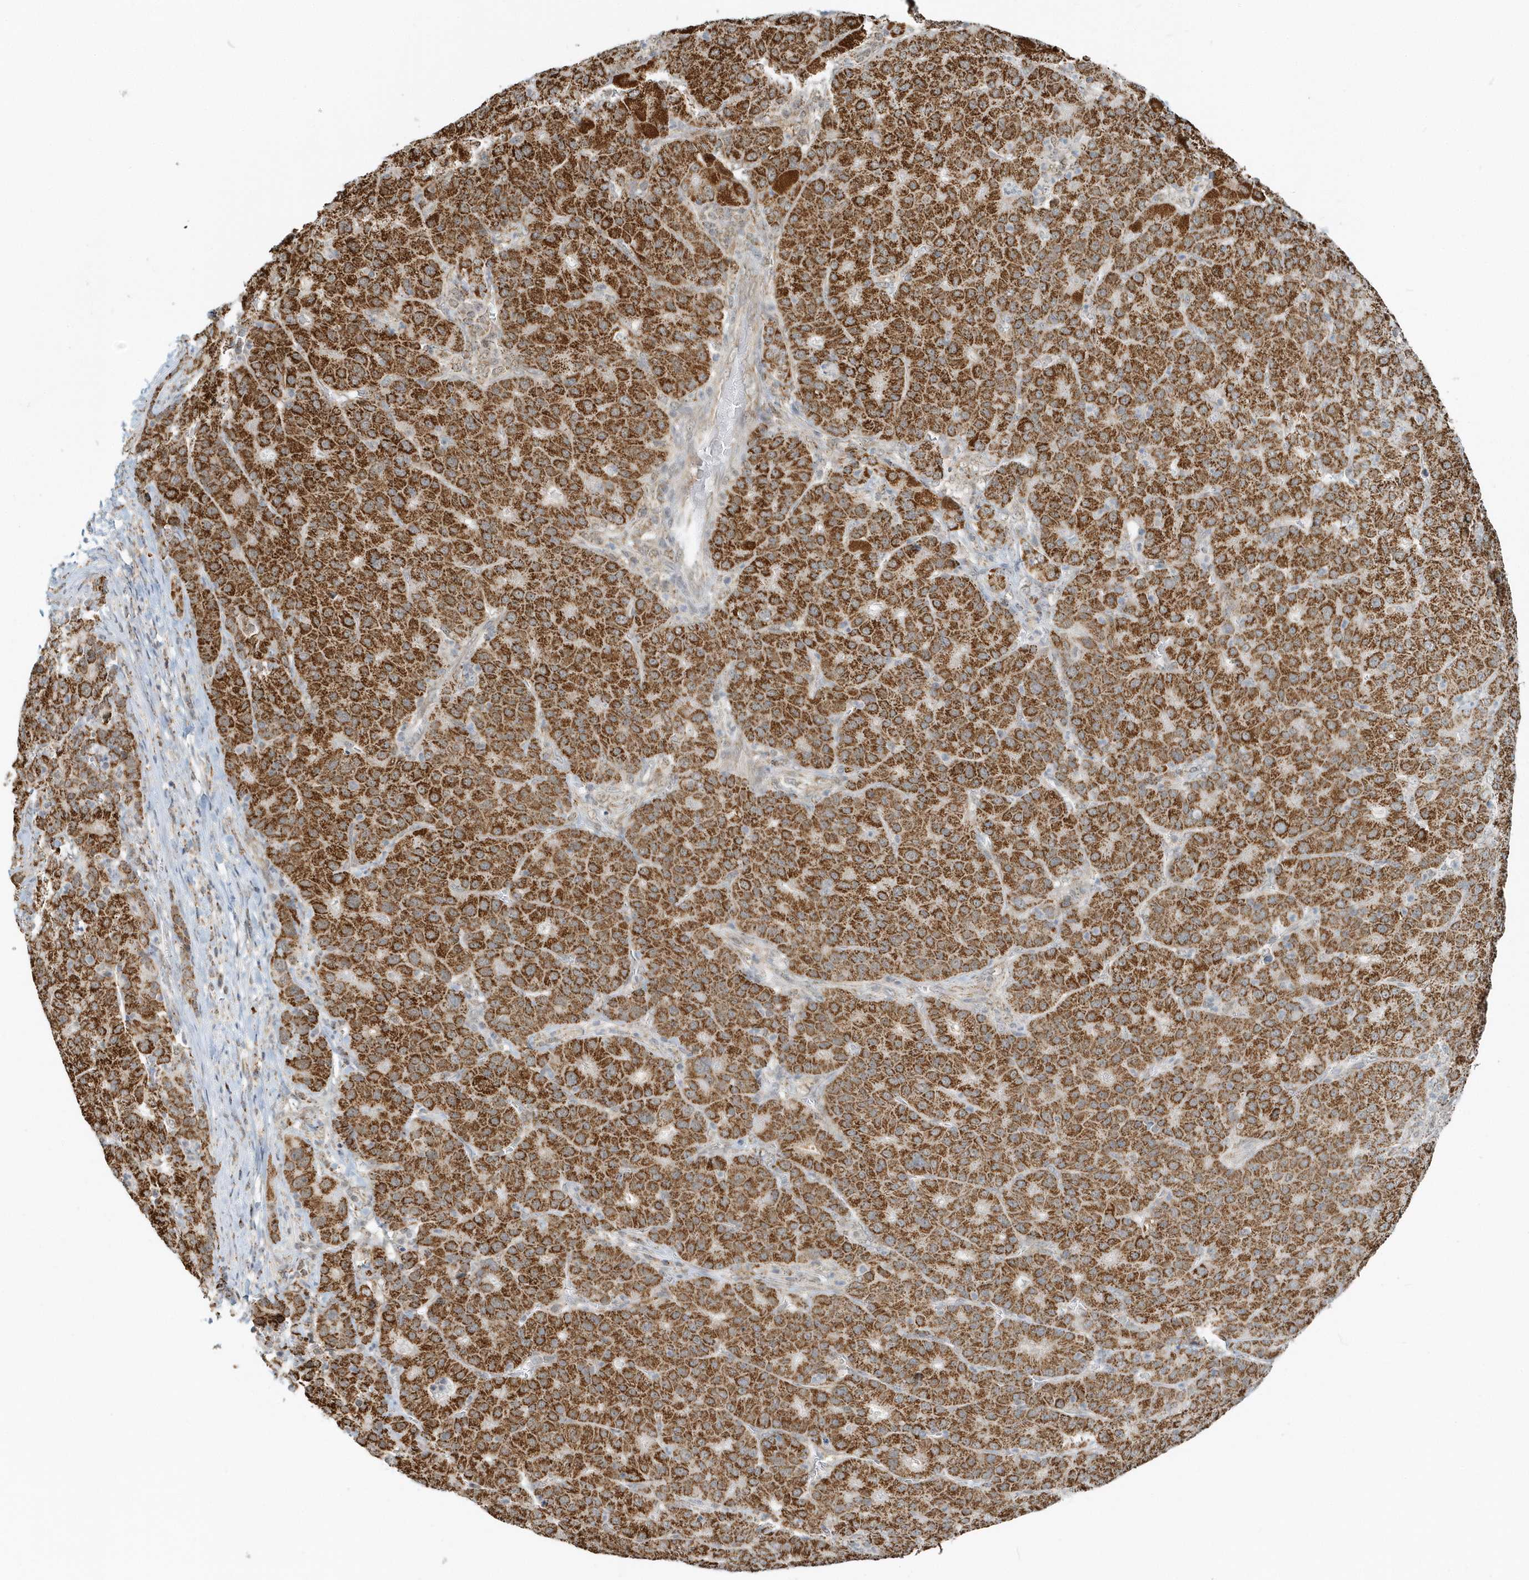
{"staining": {"intensity": "strong", "quantity": ">75%", "location": "cytoplasmic/membranous"}, "tissue": "liver cancer", "cell_type": "Tumor cells", "image_type": "cancer", "snomed": [{"axis": "morphology", "description": "Carcinoma, Hepatocellular, NOS"}, {"axis": "topography", "description": "Liver"}], "caption": "Brown immunohistochemical staining in liver cancer shows strong cytoplasmic/membranous positivity in about >75% of tumor cells.", "gene": "PSMD6", "patient": {"sex": "male", "age": 65}}